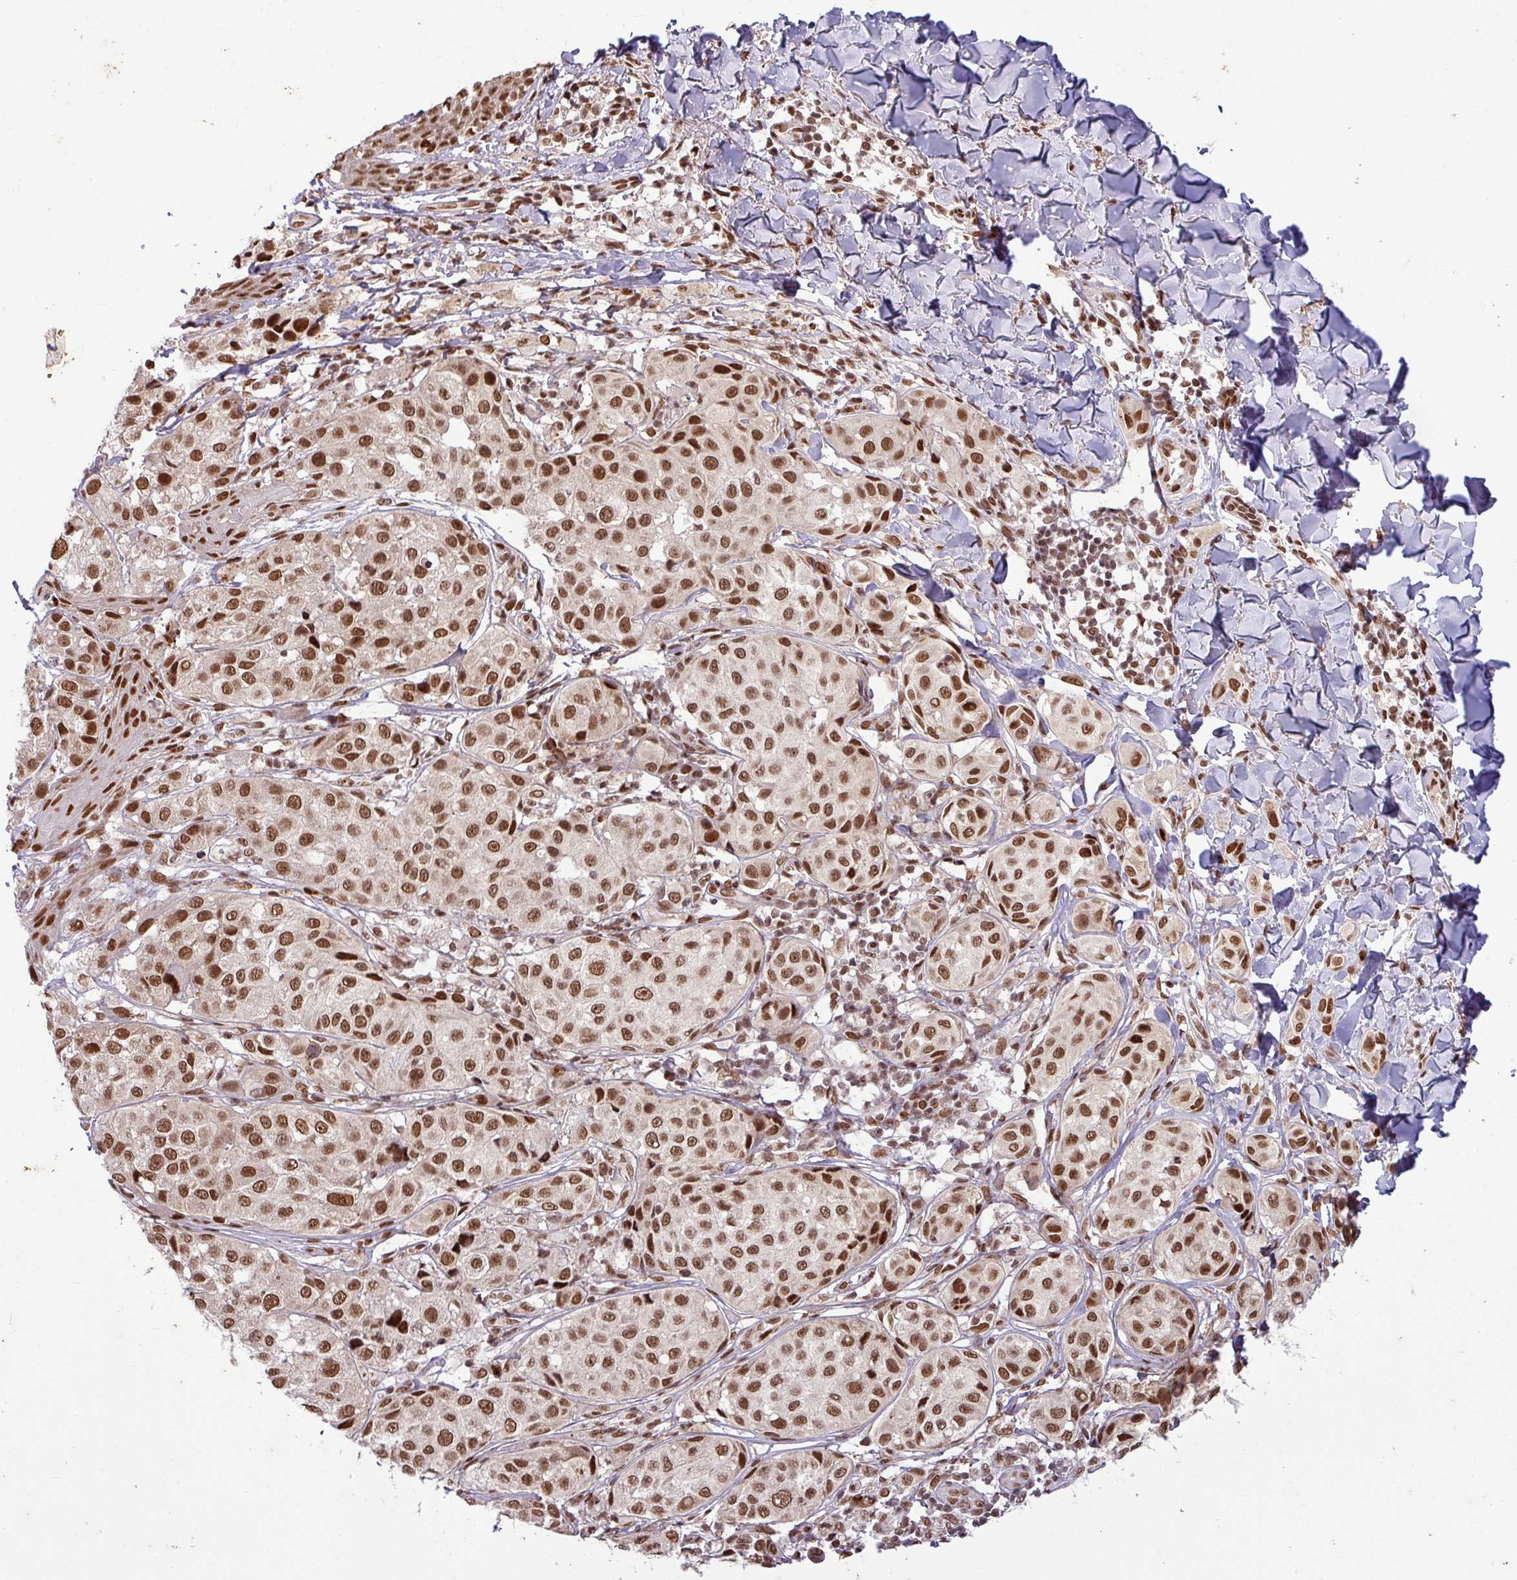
{"staining": {"intensity": "strong", "quantity": ">75%", "location": "nuclear"}, "tissue": "melanoma", "cell_type": "Tumor cells", "image_type": "cancer", "snomed": [{"axis": "morphology", "description": "Malignant melanoma, NOS"}, {"axis": "topography", "description": "Skin"}], "caption": "Immunohistochemical staining of human melanoma shows strong nuclear protein staining in approximately >75% of tumor cells.", "gene": "SRSF2", "patient": {"sex": "male", "age": 39}}